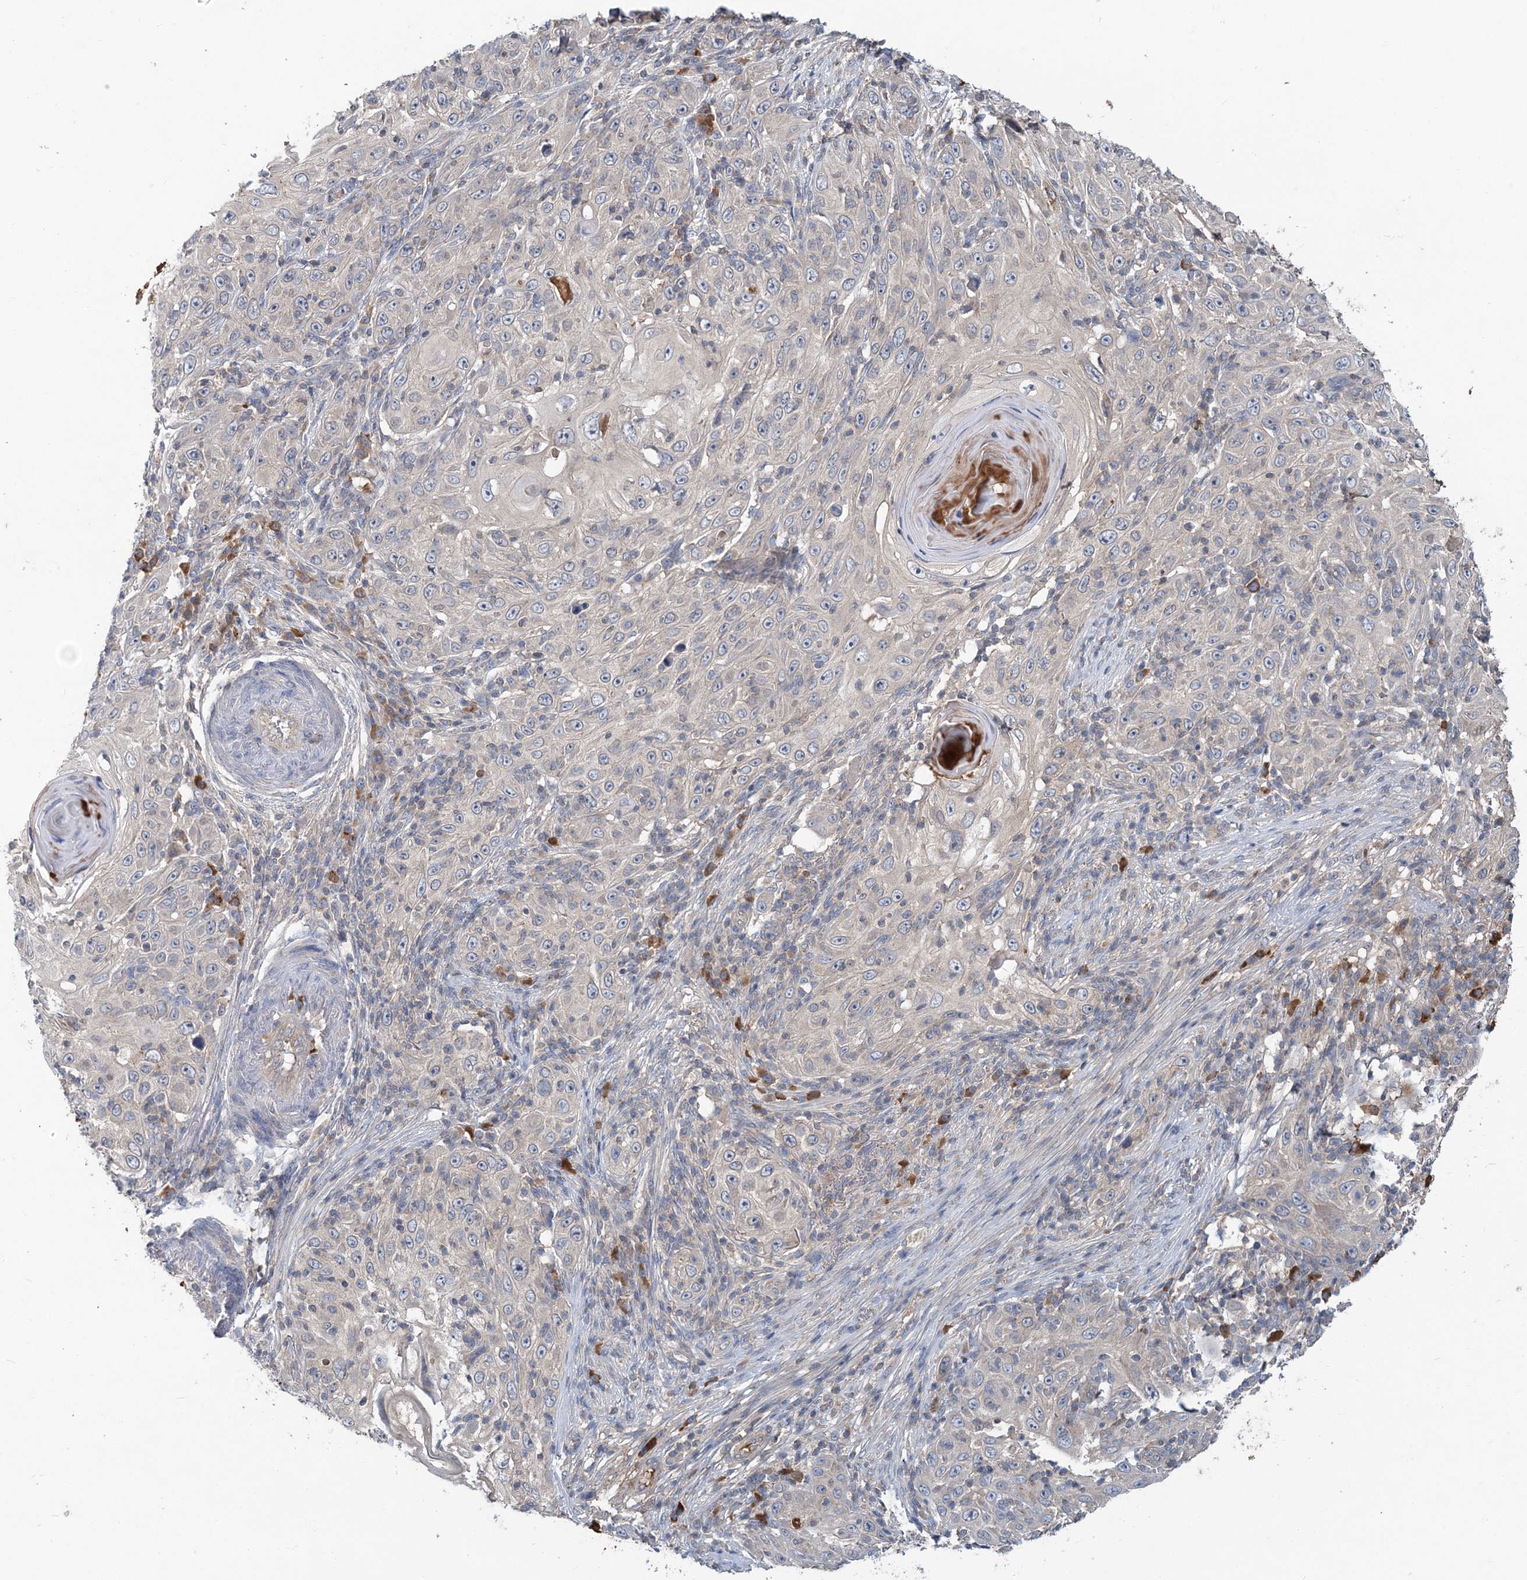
{"staining": {"intensity": "negative", "quantity": "none", "location": "none"}, "tissue": "skin cancer", "cell_type": "Tumor cells", "image_type": "cancer", "snomed": [{"axis": "morphology", "description": "Squamous cell carcinoma, NOS"}, {"axis": "topography", "description": "Skin"}], "caption": "Skin squamous cell carcinoma stained for a protein using immunohistochemistry shows no staining tumor cells.", "gene": "RNF25", "patient": {"sex": "female", "age": 88}}